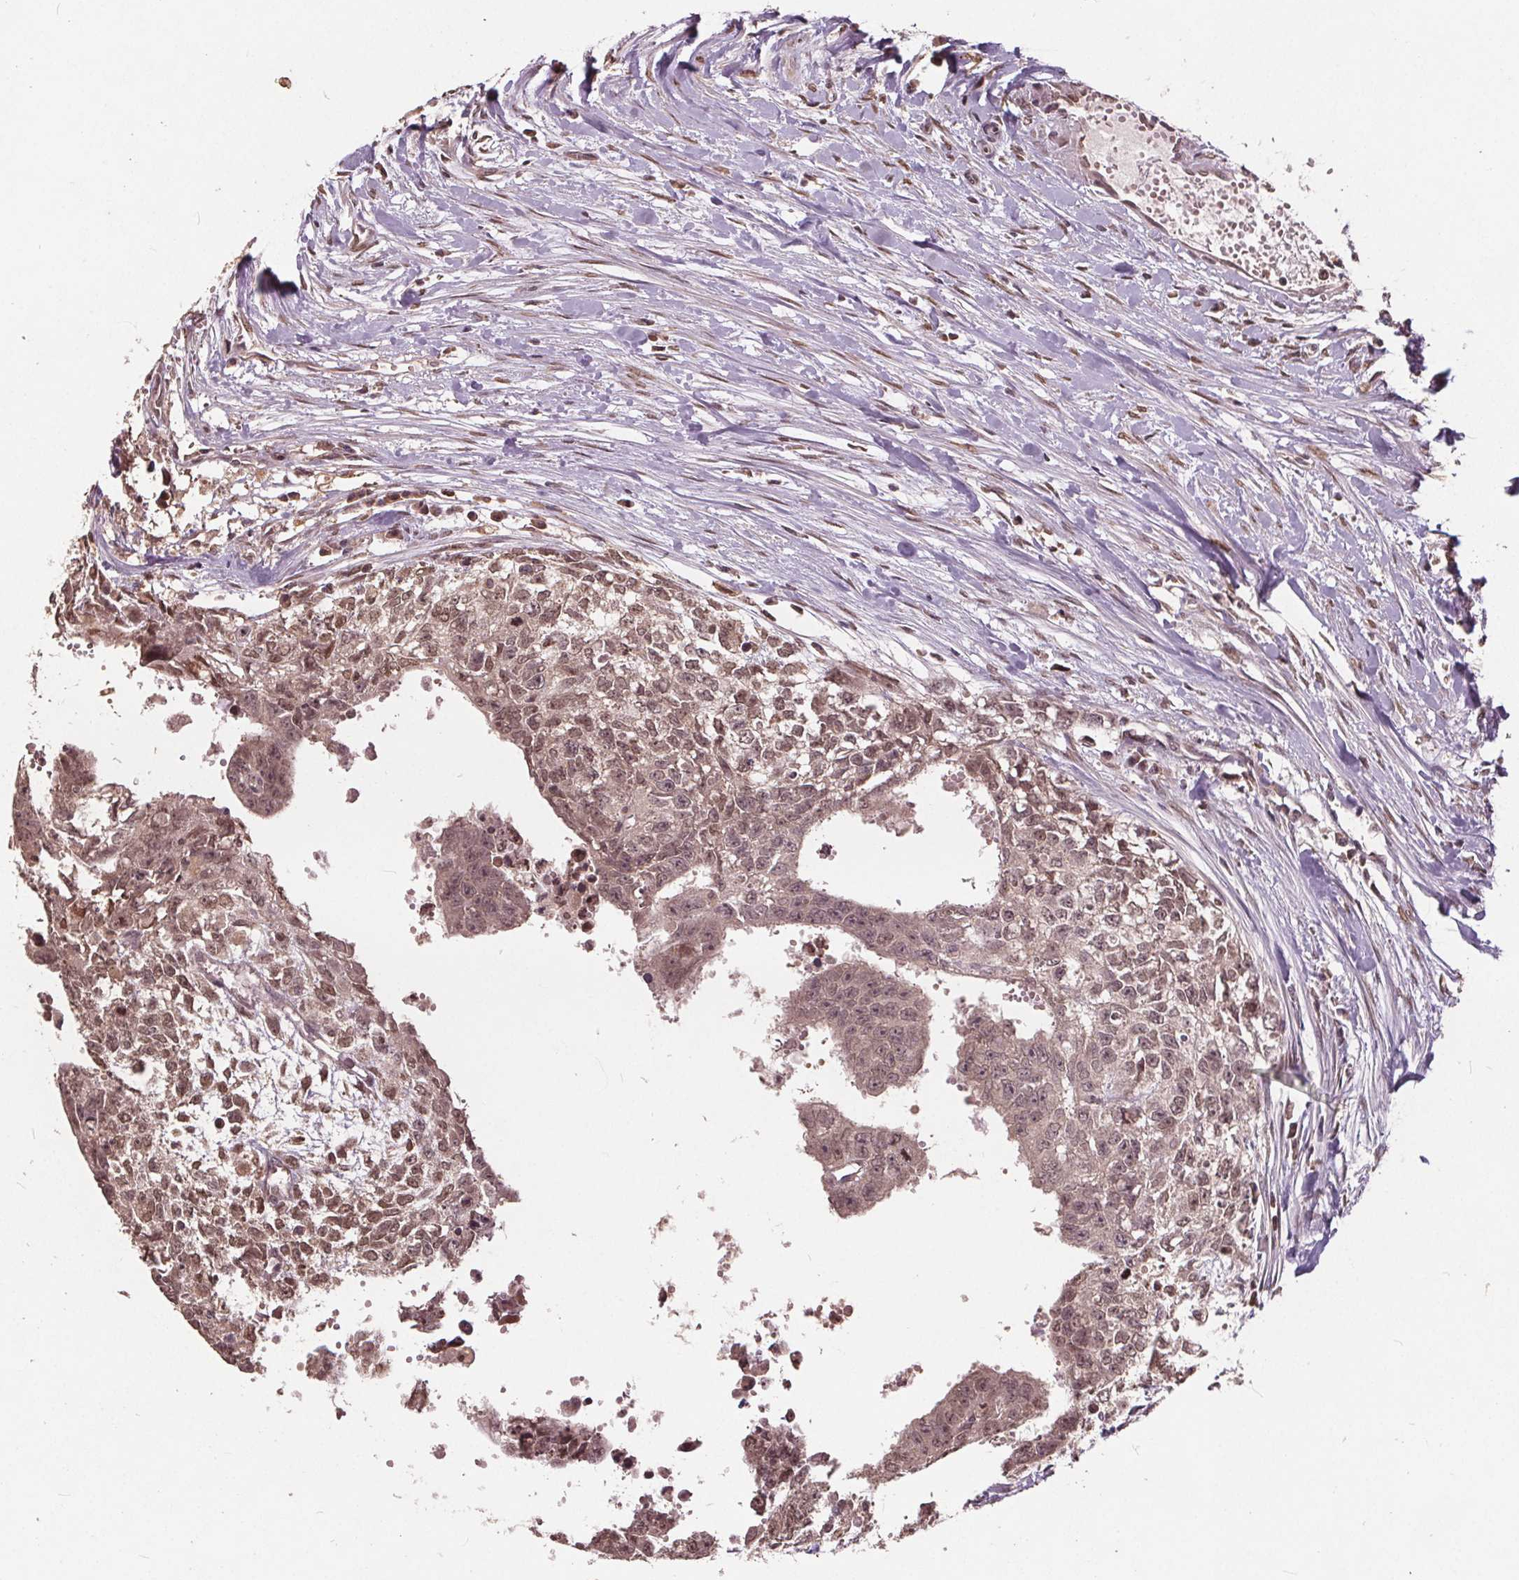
{"staining": {"intensity": "moderate", "quantity": ">75%", "location": "nuclear"}, "tissue": "testis cancer", "cell_type": "Tumor cells", "image_type": "cancer", "snomed": [{"axis": "morphology", "description": "Carcinoma, Embryonal, NOS"}, {"axis": "morphology", "description": "Teratoma, malignant, NOS"}, {"axis": "topography", "description": "Testis"}], "caption": "Malignant teratoma (testis) tissue reveals moderate nuclear staining in approximately >75% of tumor cells", "gene": "HIF1AN", "patient": {"sex": "male", "age": 24}}